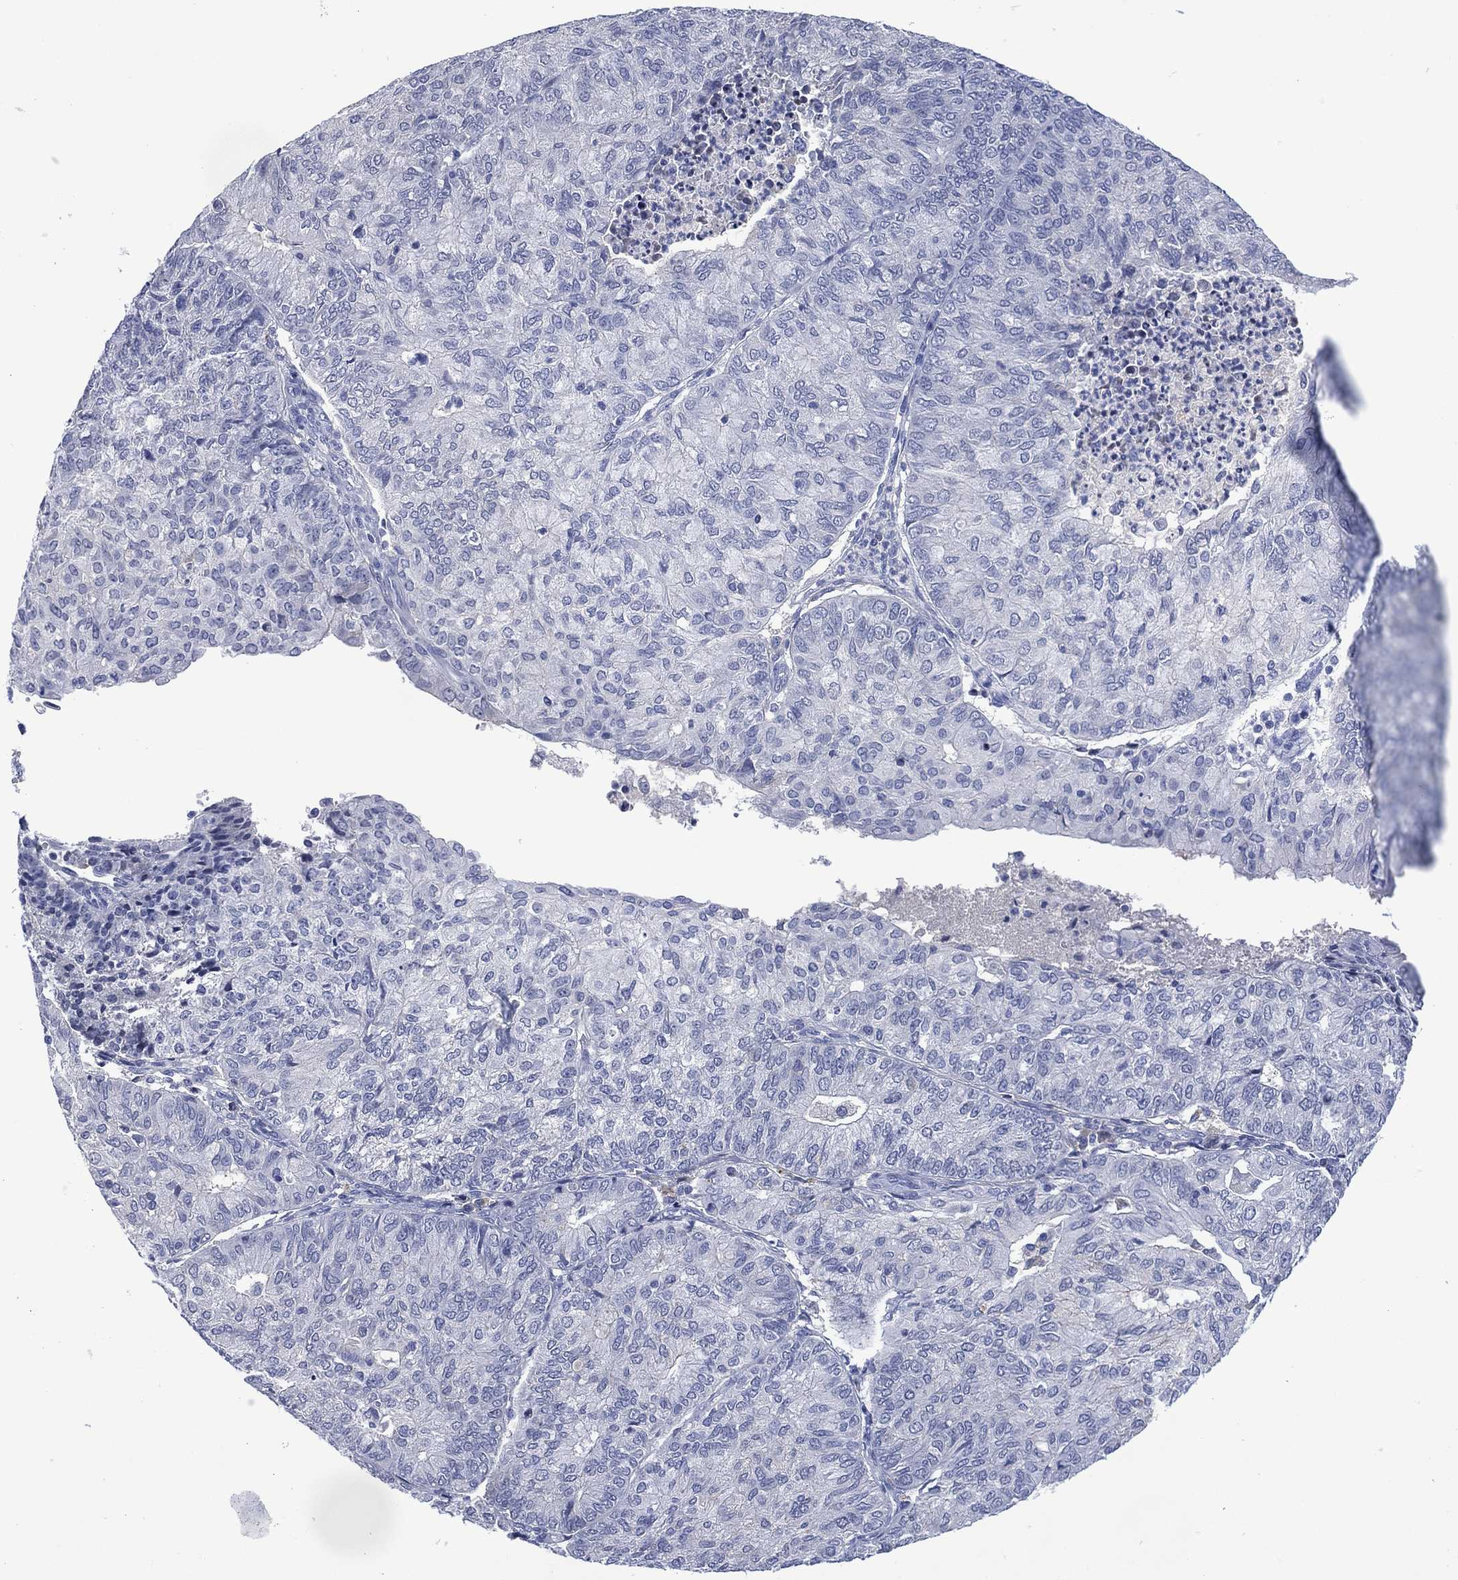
{"staining": {"intensity": "negative", "quantity": "none", "location": "none"}, "tissue": "endometrial cancer", "cell_type": "Tumor cells", "image_type": "cancer", "snomed": [{"axis": "morphology", "description": "Adenocarcinoma, NOS"}, {"axis": "topography", "description": "Endometrium"}], "caption": "Immunohistochemistry (IHC) photomicrograph of neoplastic tissue: endometrial cancer stained with DAB displays no significant protein expression in tumor cells.", "gene": "USP26", "patient": {"sex": "female", "age": 82}}